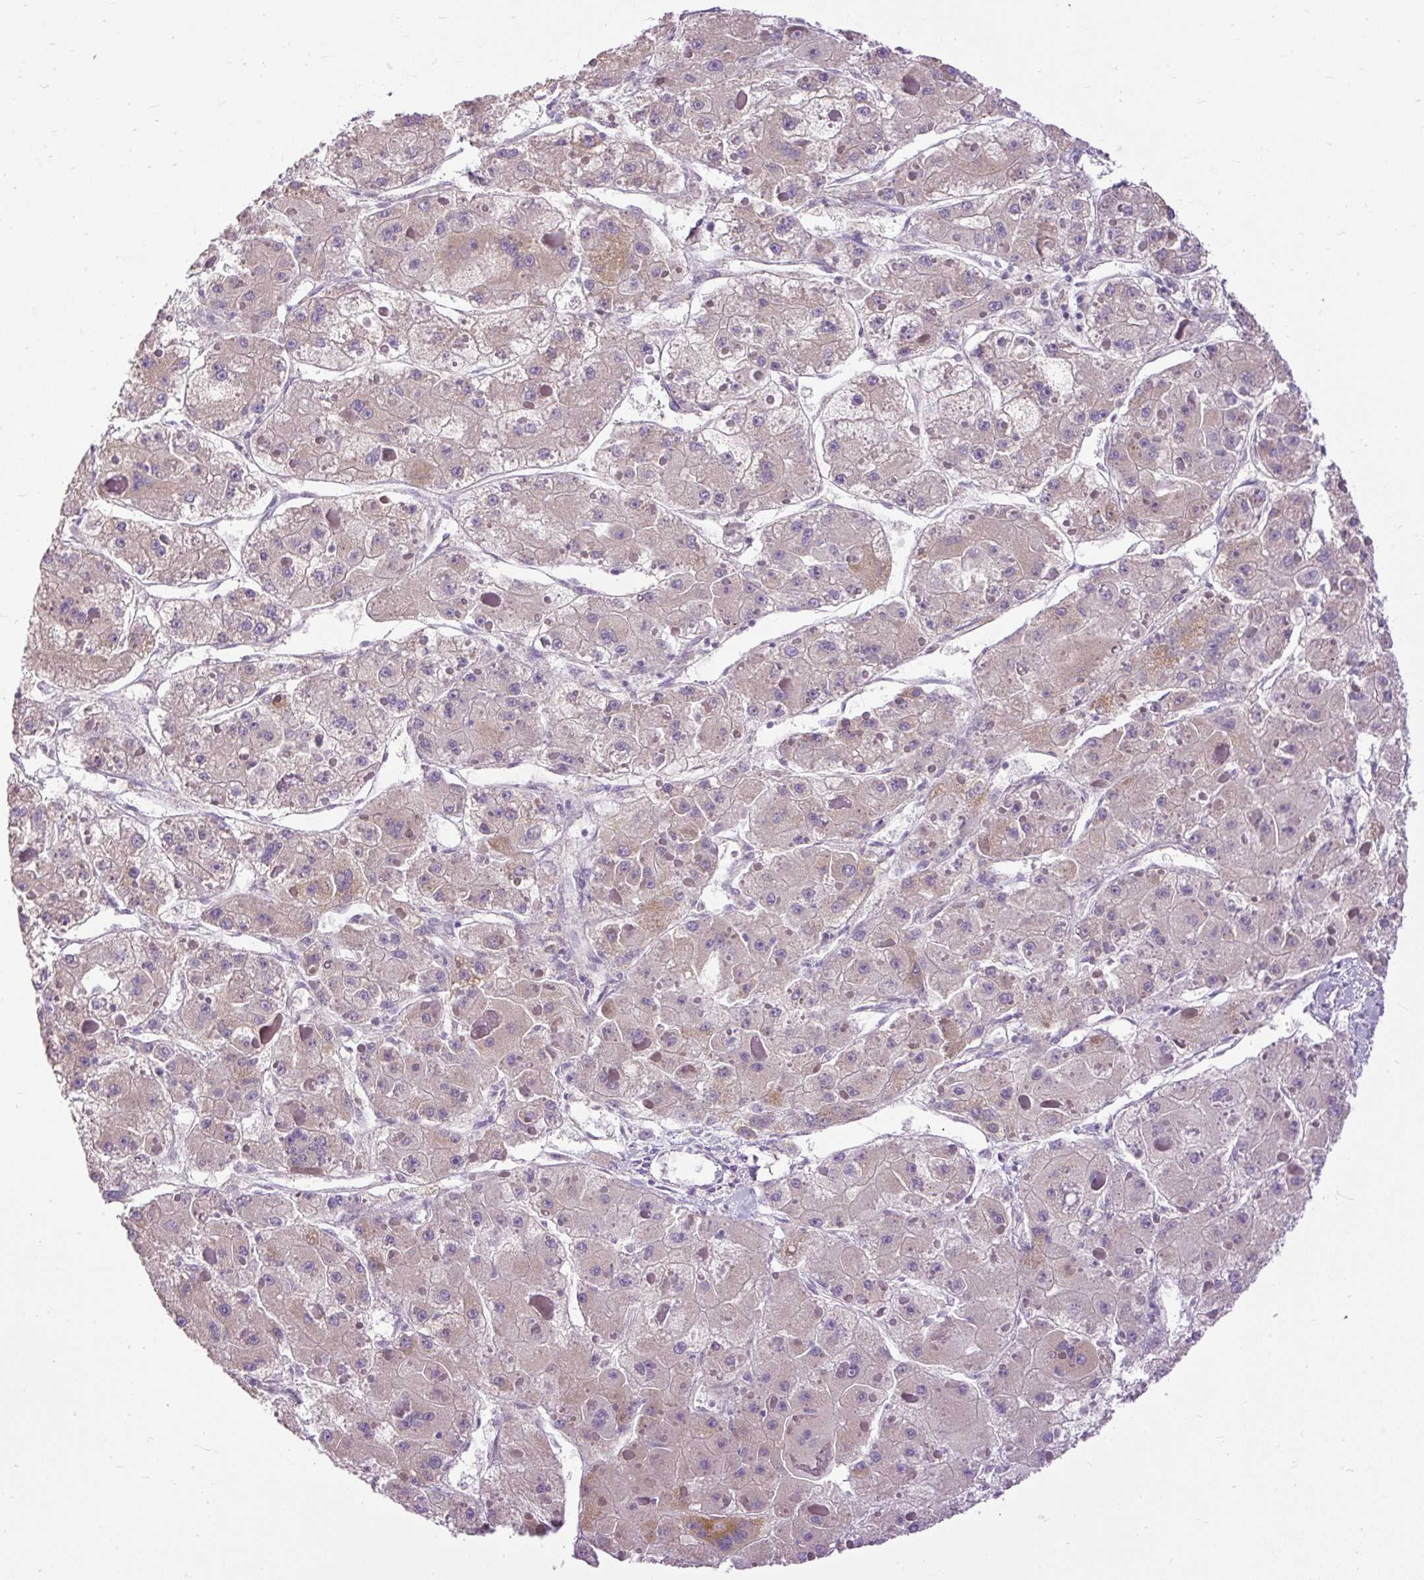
{"staining": {"intensity": "weak", "quantity": "25%-75%", "location": "cytoplasmic/membranous"}, "tissue": "liver cancer", "cell_type": "Tumor cells", "image_type": "cancer", "snomed": [{"axis": "morphology", "description": "Carcinoma, Hepatocellular, NOS"}, {"axis": "topography", "description": "Liver"}], "caption": "Immunohistochemical staining of liver hepatocellular carcinoma demonstrates weak cytoplasmic/membranous protein staining in approximately 25%-75% of tumor cells.", "gene": "SYBU", "patient": {"sex": "female", "age": 73}}